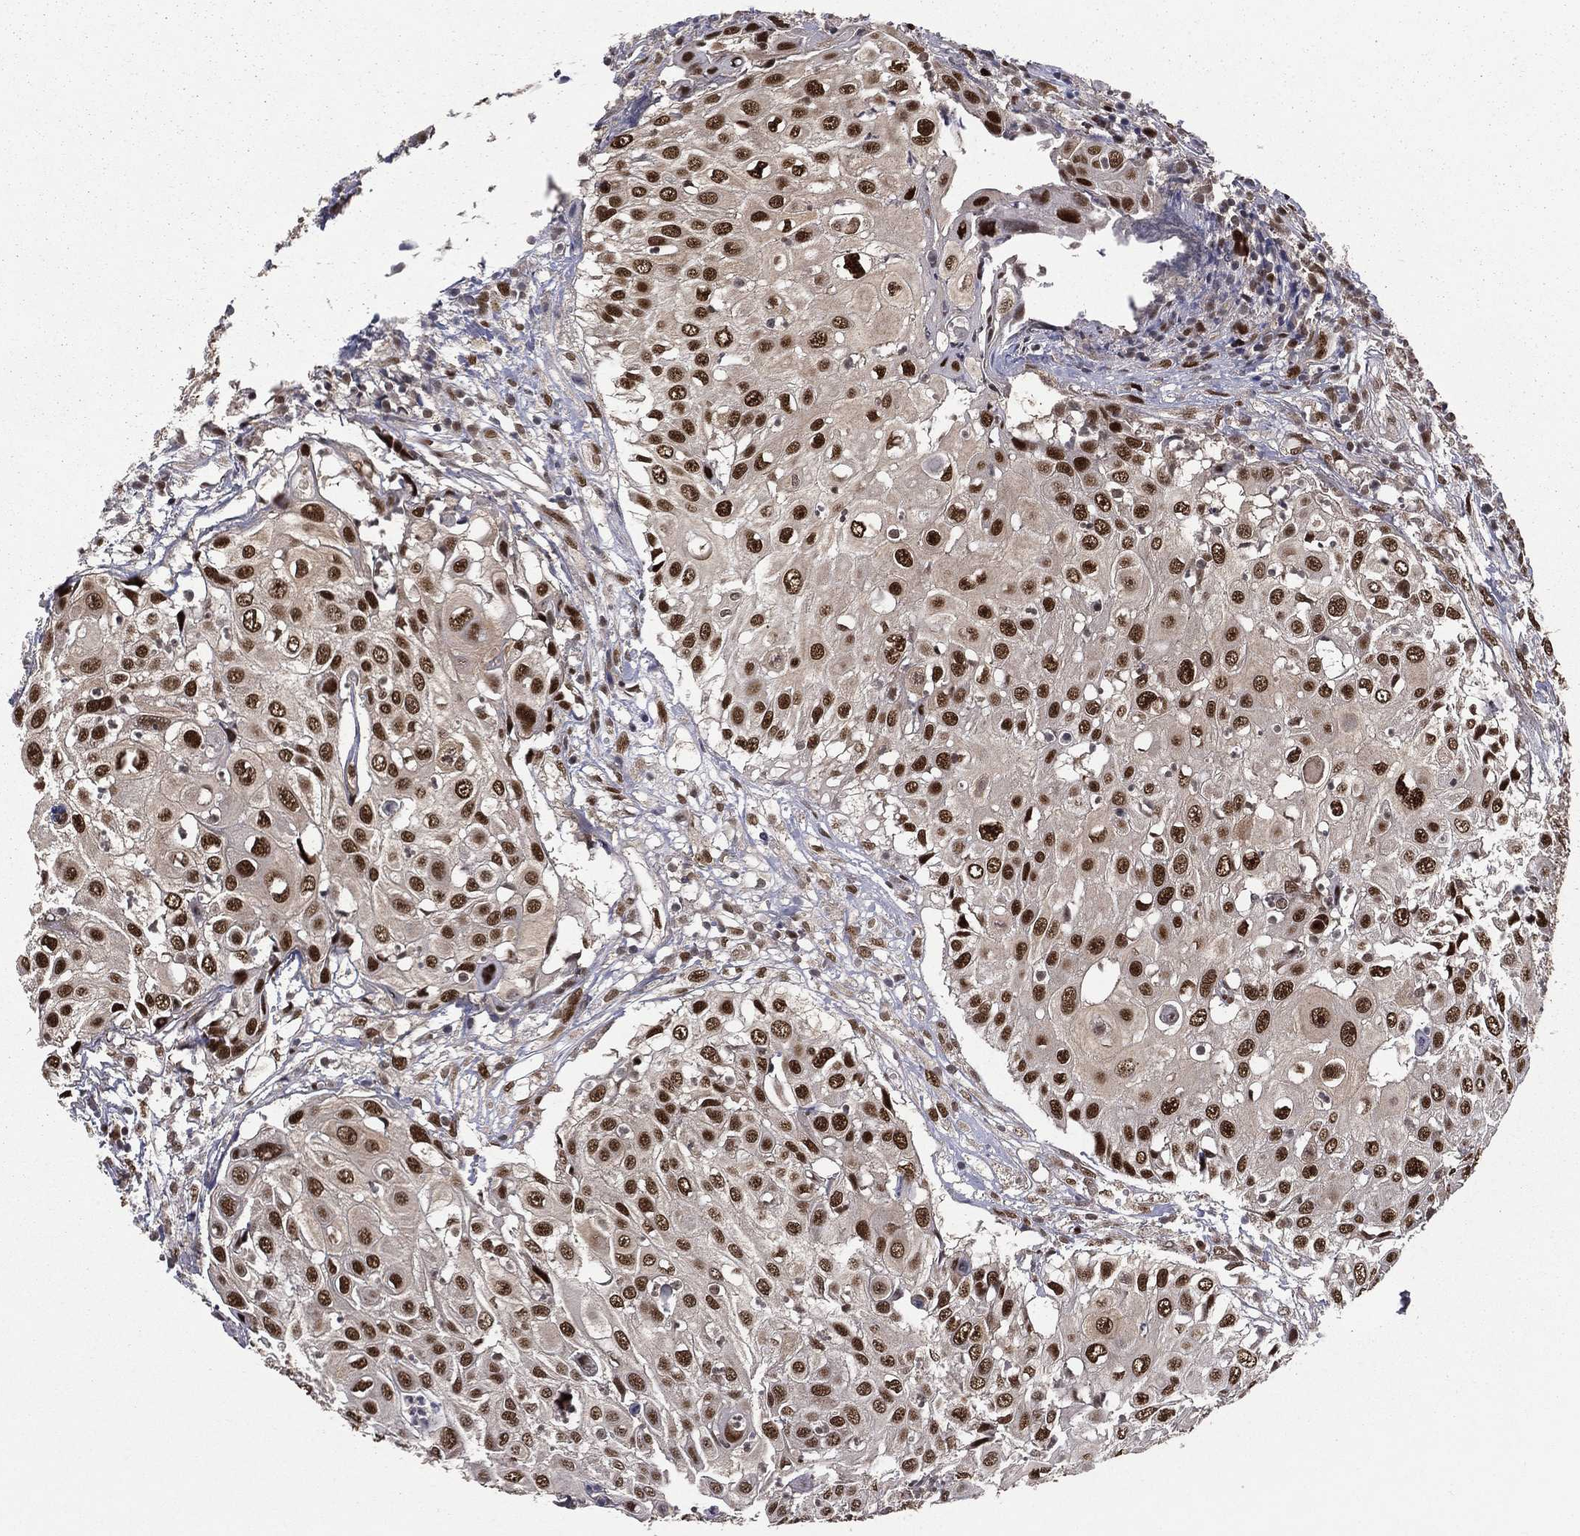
{"staining": {"intensity": "strong", "quantity": ">75%", "location": "nuclear"}, "tissue": "urothelial cancer", "cell_type": "Tumor cells", "image_type": "cancer", "snomed": [{"axis": "morphology", "description": "Urothelial carcinoma, High grade"}, {"axis": "topography", "description": "Urinary bladder"}], "caption": "Strong nuclear positivity for a protein is identified in approximately >75% of tumor cells of urothelial cancer using immunohistochemistry (IHC).", "gene": "JMJD6", "patient": {"sex": "female", "age": 79}}